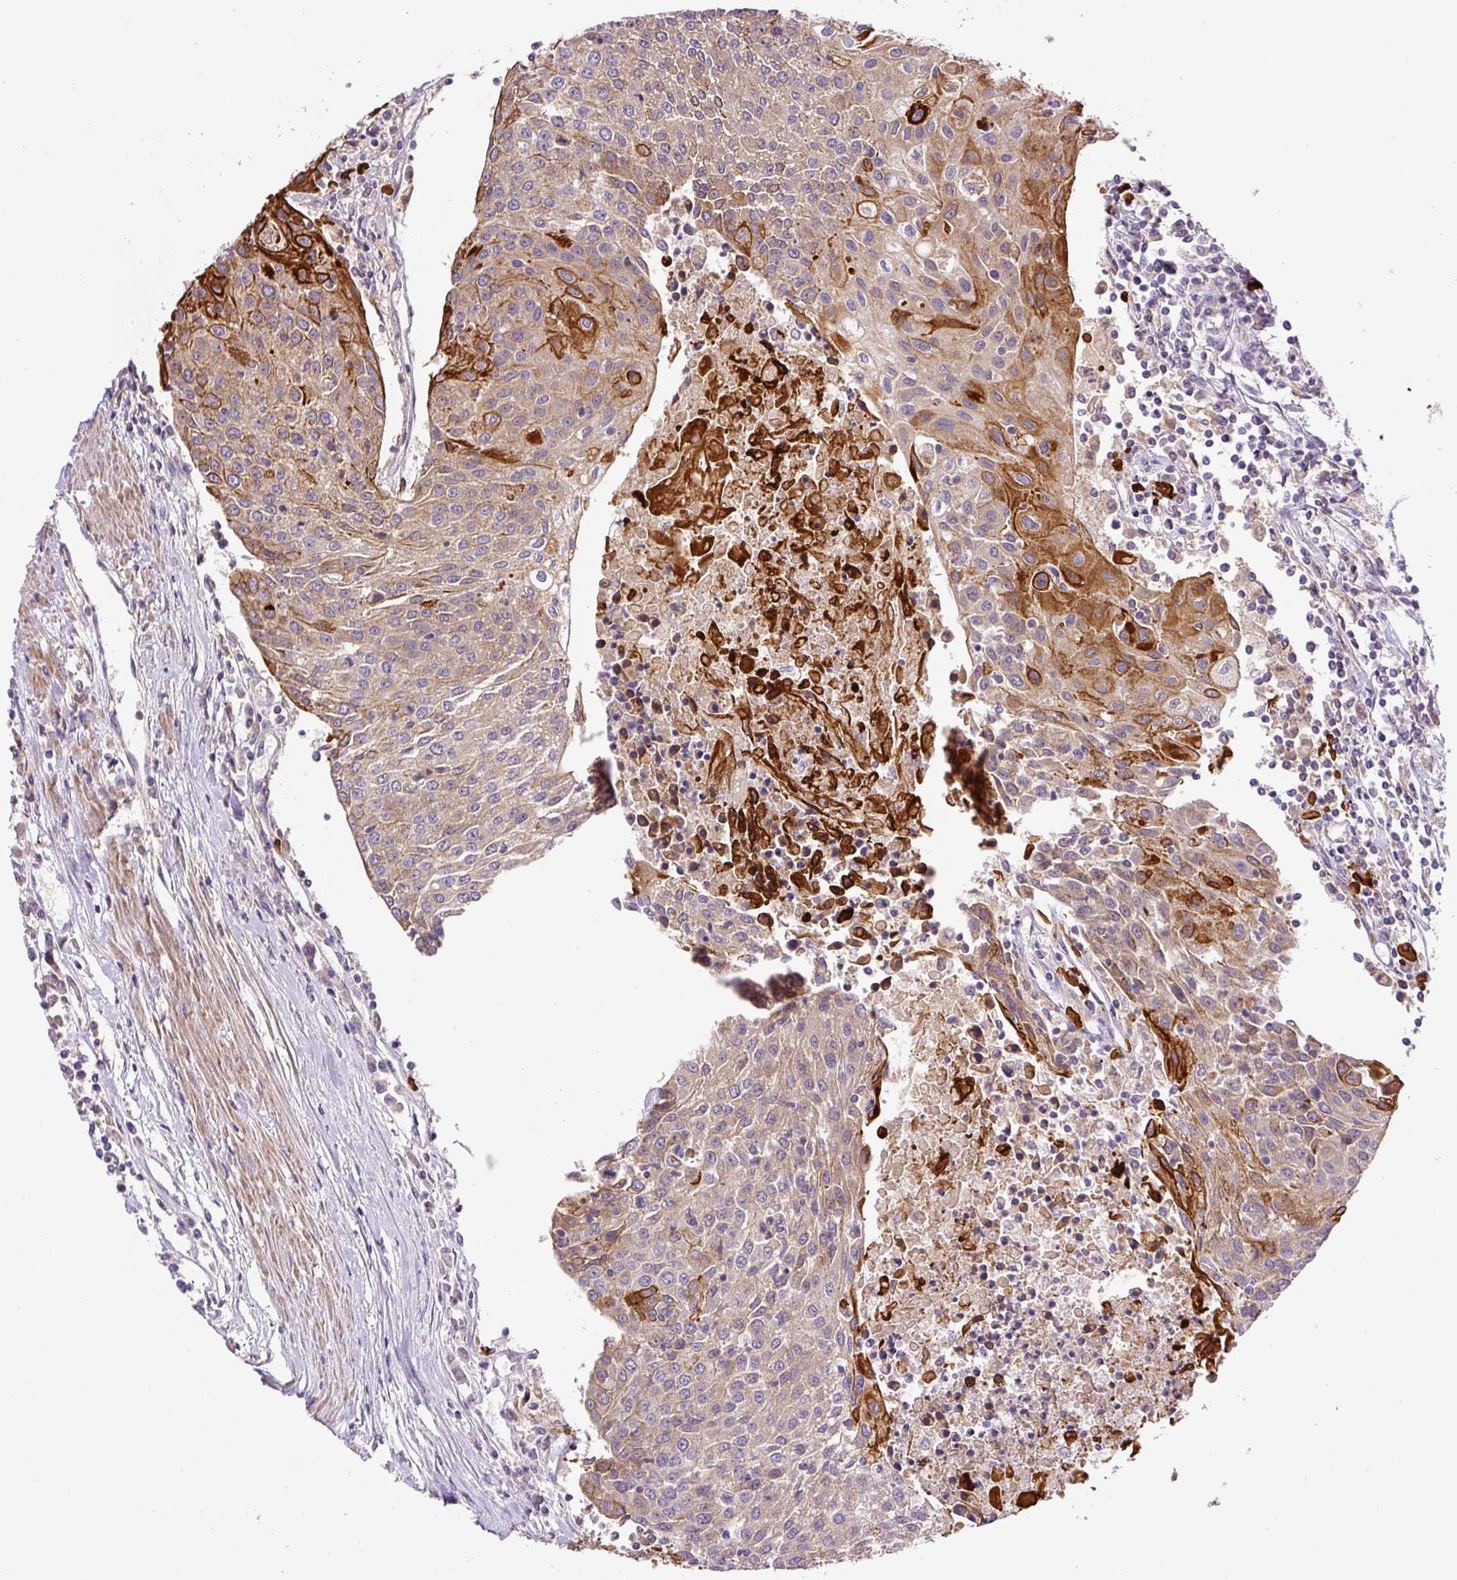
{"staining": {"intensity": "strong", "quantity": "<25%", "location": "cytoplasmic/membranous"}, "tissue": "urothelial cancer", "cell_type": "Tumor cells", "image_type": "cancer", "snomed": [{"axis": "morphology", "description": "Urothelial carcinoma, High grade"}, {"axis": "topography", "description": "Urinary bladder"}], "caption": "Urothelial cancer stained with a protein marker reveals strong staining in tumor cells.", "gene": "CCDC28A", "patient": {"sex": "female", "age": 85}}